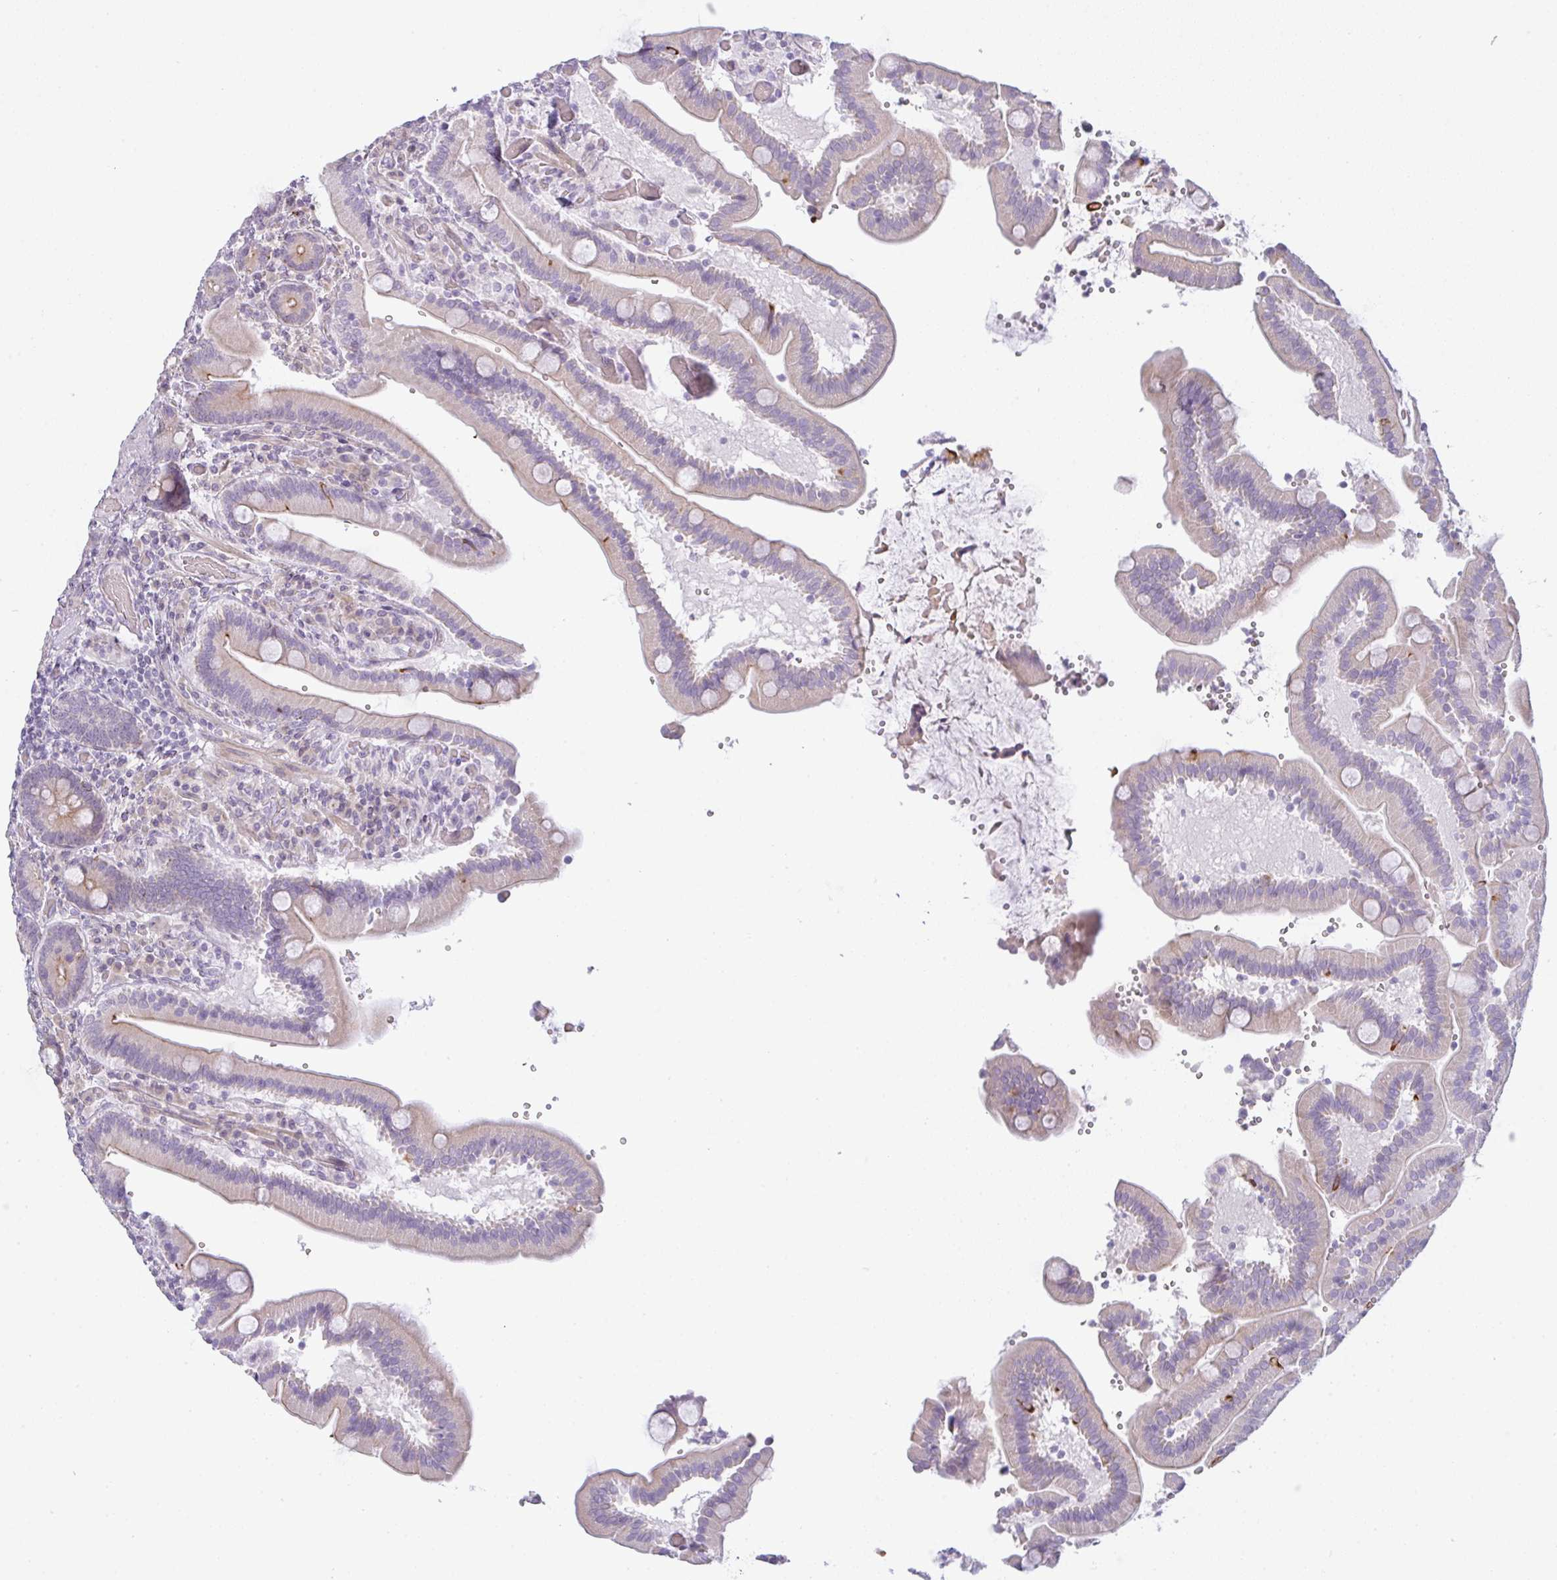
{"staining": {"intensity": "moderate", "quantity": "<25%", "location": "cytoplasmic/membranous"}, "tissue": "duodenum", "cell_type": "Glandular cells", "image_type": "normal", "snomed": [{"axis": "morphology", "description": "Normal tissue, NOS"}, {"axis": "topography", "description": "Duodenum"}], "caption": "Immunohistochemical staining of unremarkable duodenum shows low levels of moderate cytoplasmic/membranous positivity in about <25% of glandular cells.", "gene": "SIRPB2", "patient": {"sex": "female", "age": 62}}